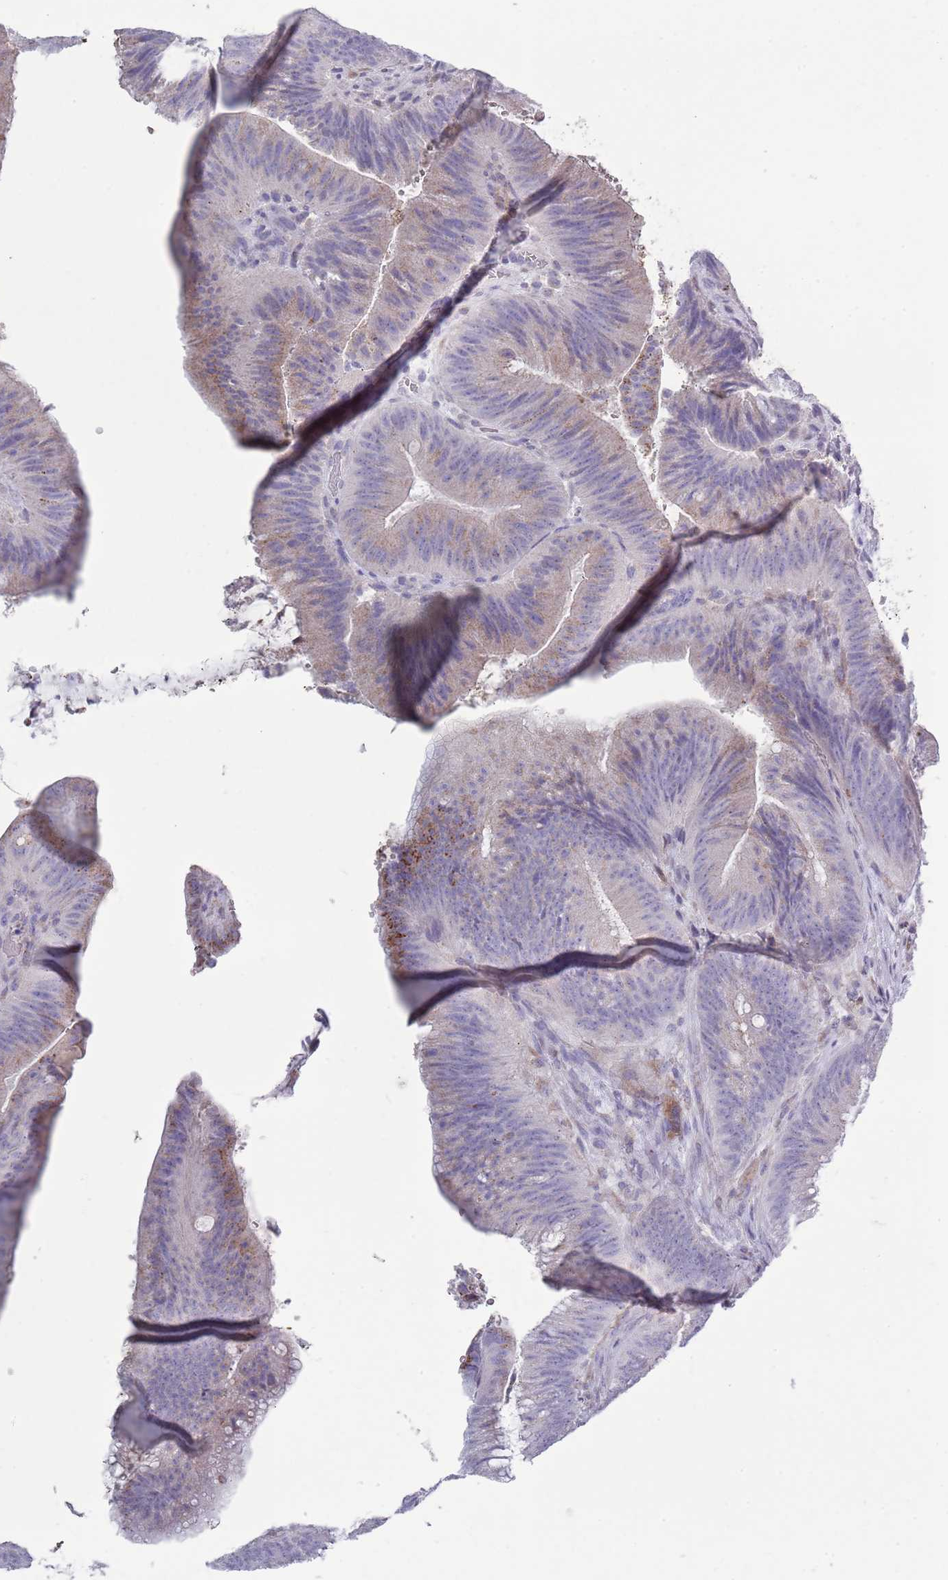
{"staining": {"intensity": "moderate", "quantity": "<25%", "location": "cytoplasmic/membranous"}, "tissue": "colorectal cancer", "cell_type": "Tumor cells", "image_type": "cancer", "snomed": [{"axis": "morphology", "description": "Adenocarcinoma, NOS"}, {"axis": "topography", "description": "Colon"}], "caption": "Adenocarcinoma (colorectal) stained with immunohistochemistry reveals moderate cytoplasmic/membranous staining in about <25% of tumor cells.", "gene": "ACSBG1", "patient": {"sex": "female", "age": 43}}